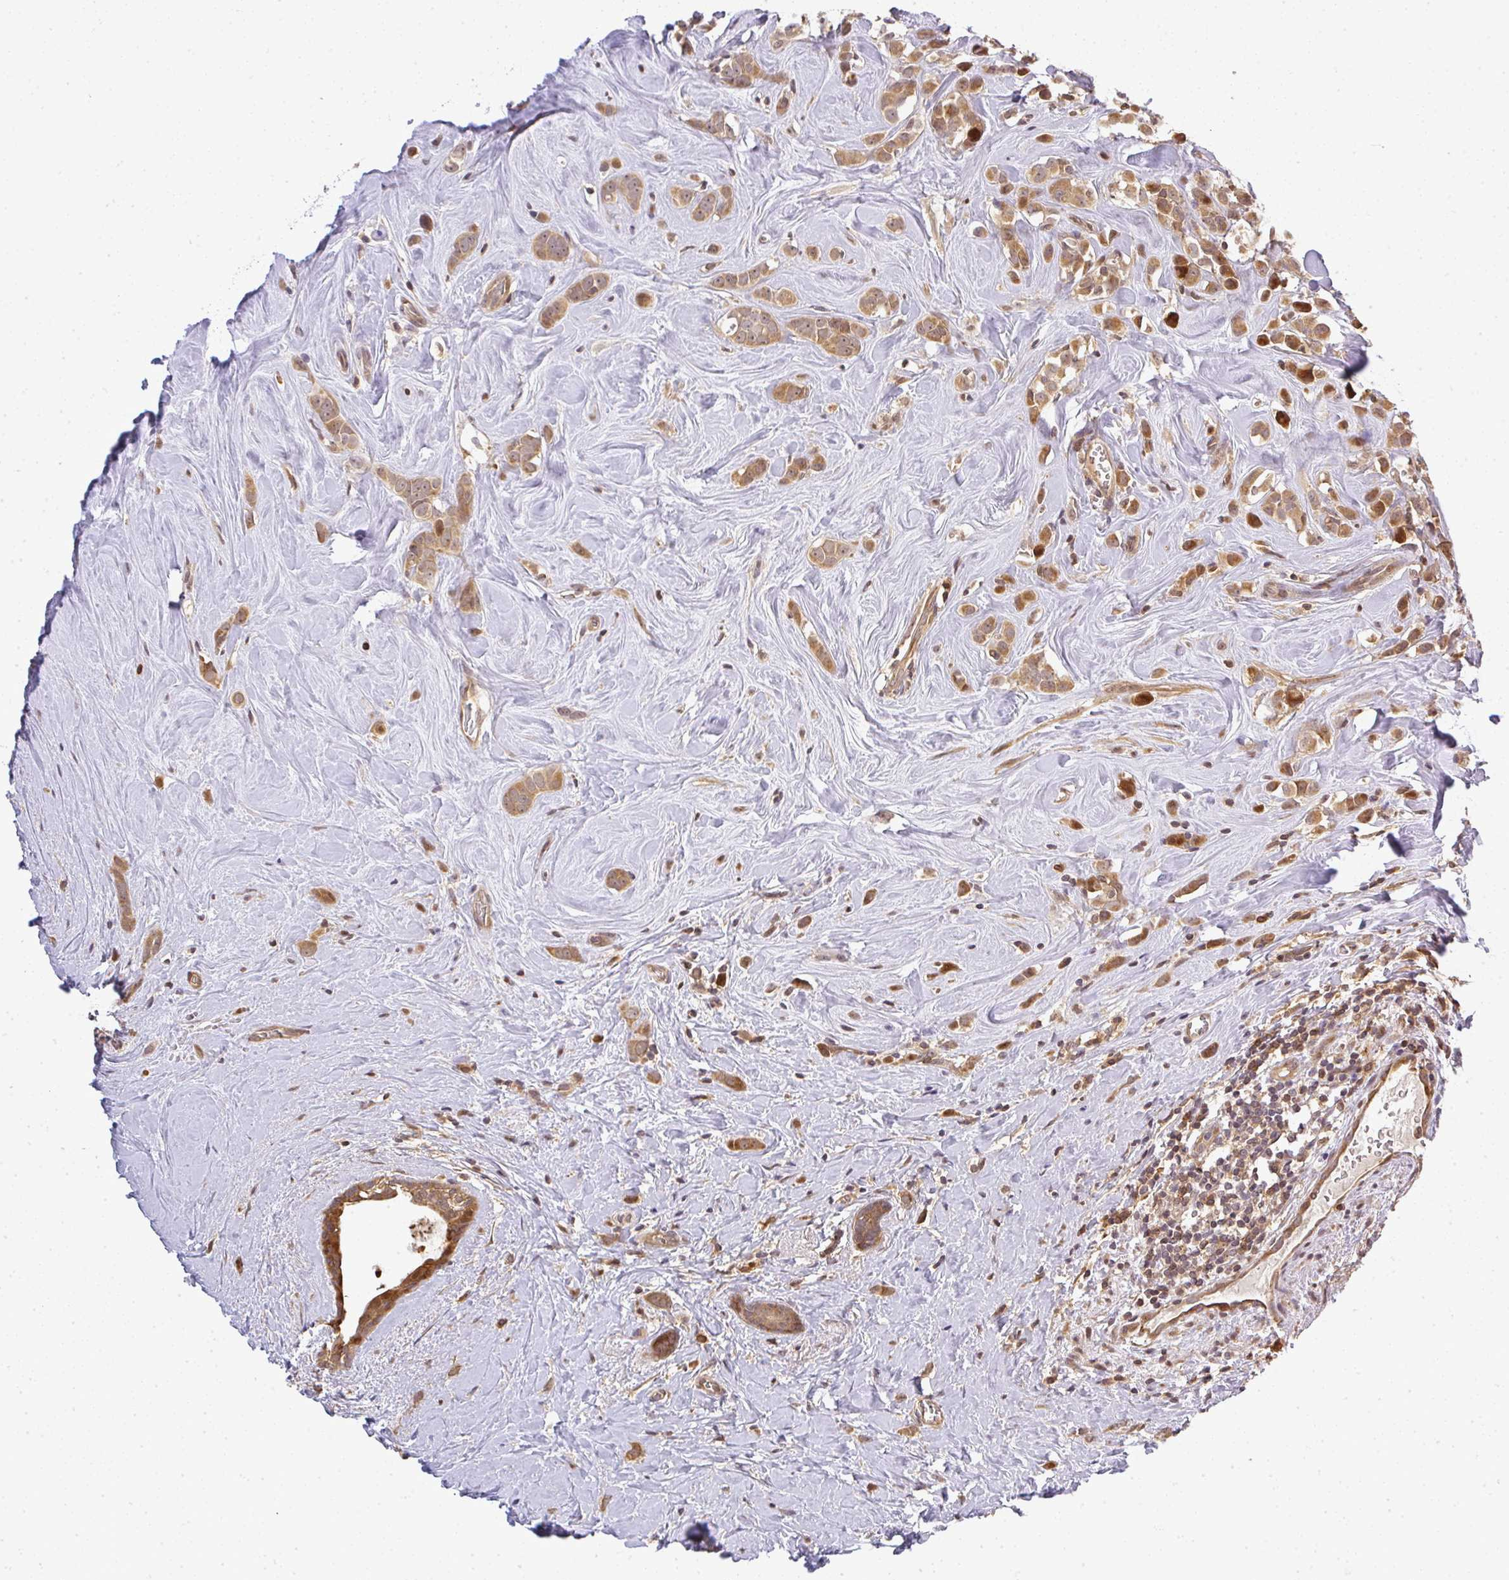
{"staining": {"intensity": "moderate", "quantity": ">75%", "location": "cytoplasmic/membranous,nuclear"}, "tissue": "breast cancer", "cell_type": "Tumor cells", "image_type": "cancer", "snomed": [{"axis": "morphology", "description": "Duct carcinoma"}, {"axis": "topography", "description": "Breast"}], "caption": "Approximately >75% of tumor cells in human breast infiltrating ductal carcinoma exhibit moderate cytoplasmic/membranous and nuclear protein staining as visualized by brown immunohistochemical staining.", "gene": "FAM153A", "patient": {"sex": "female", "age": 80}}